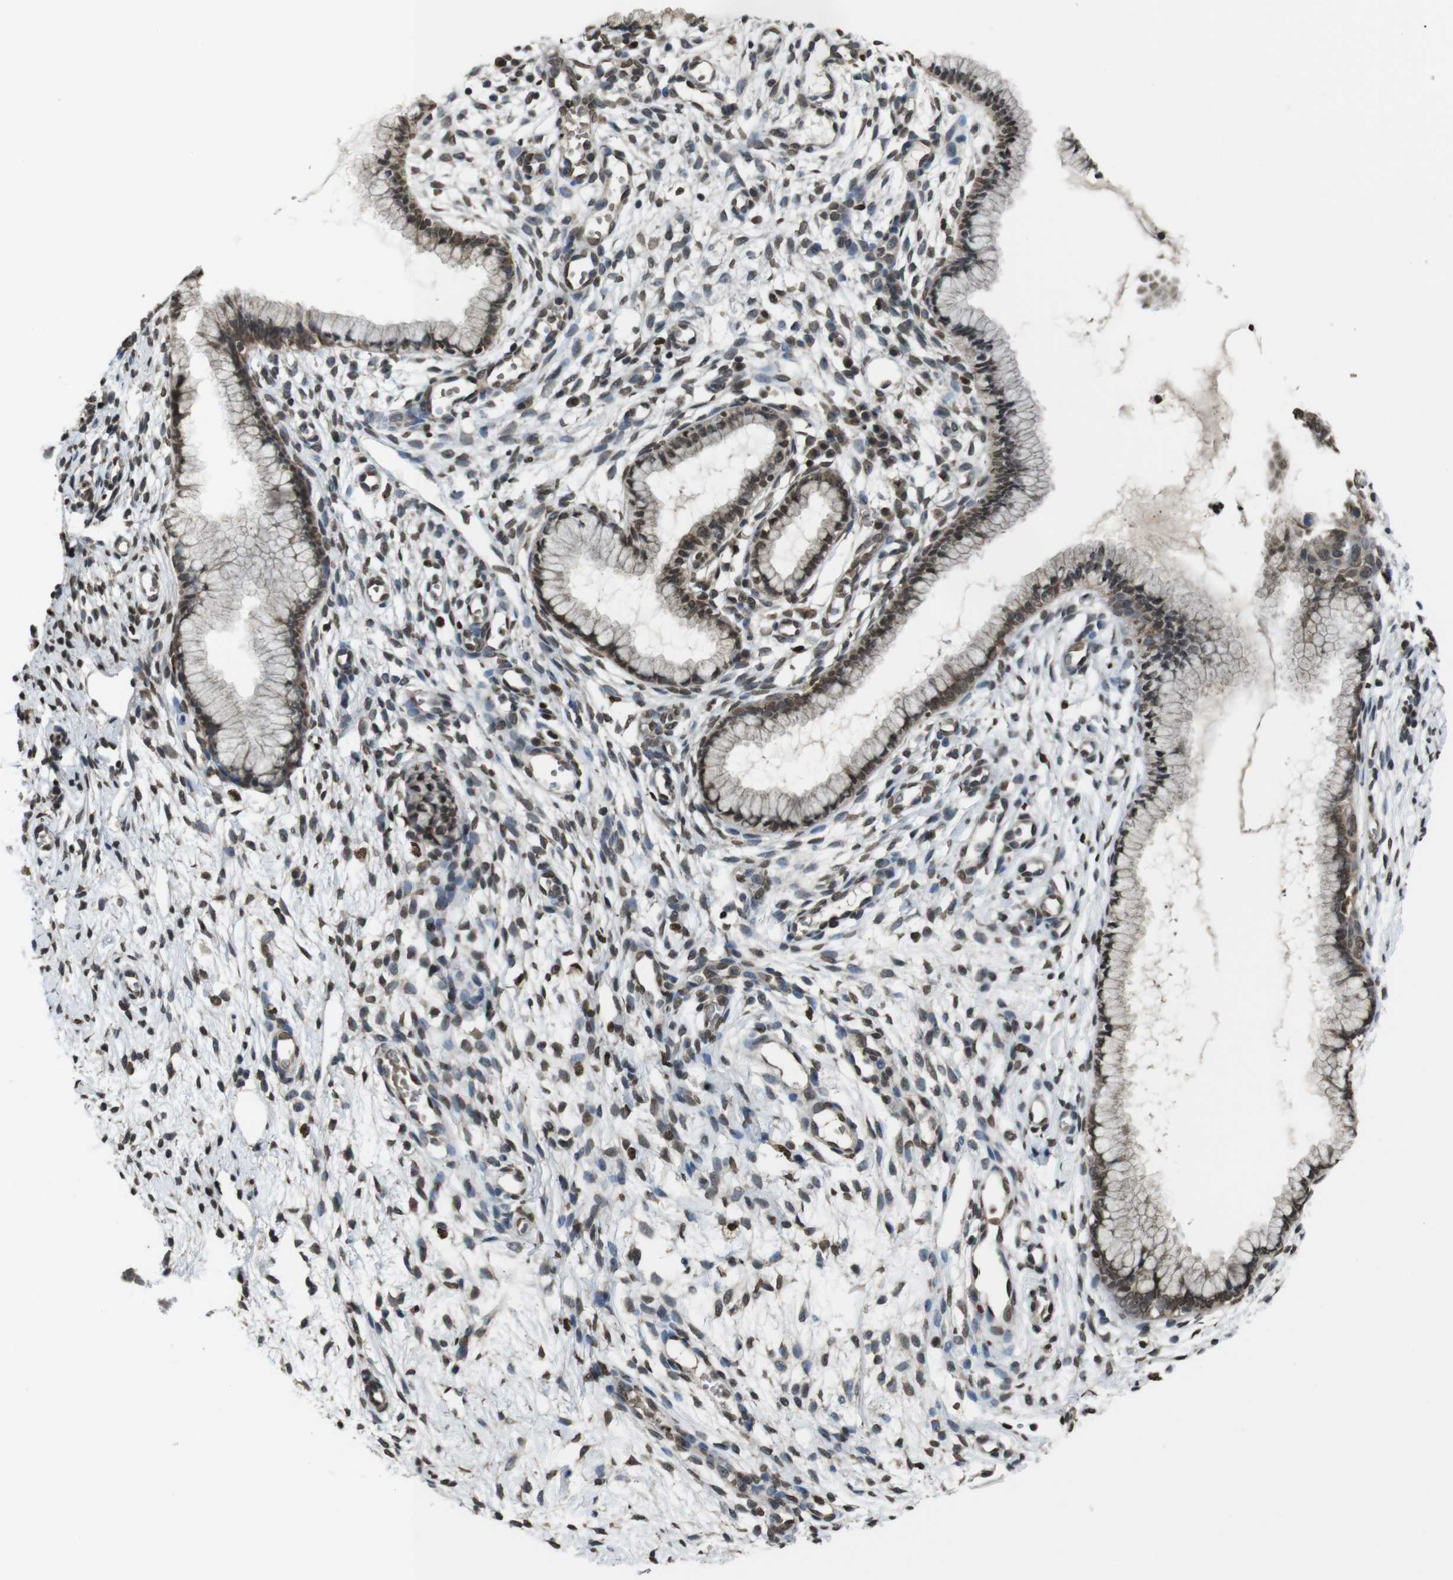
{"staining": {"intensity": "moderate", "quantity": ">75%", "location": "nuclear"}, "tissue": "cervix", "cell_type": "Glandular cells", "image_type": "normal", "snomed": [{"axis": "morphology", "description": "Normal tissue, NOS"}, {"axis": "topography", "description": "Cervix"}], "caption": "Unremarkable cervix was stained to show a protein in brown. There is medium levels of moderate nuclear staining in about >75% of glandular cells. The staining is performed using DAB (3,3'-diaminobenzidine) brown chromogen to label protein expression. The nuclei are counter-stained blue using hematoxylin.", "gene": "MAF", "patient": {"sex": "female", "age": 65}}